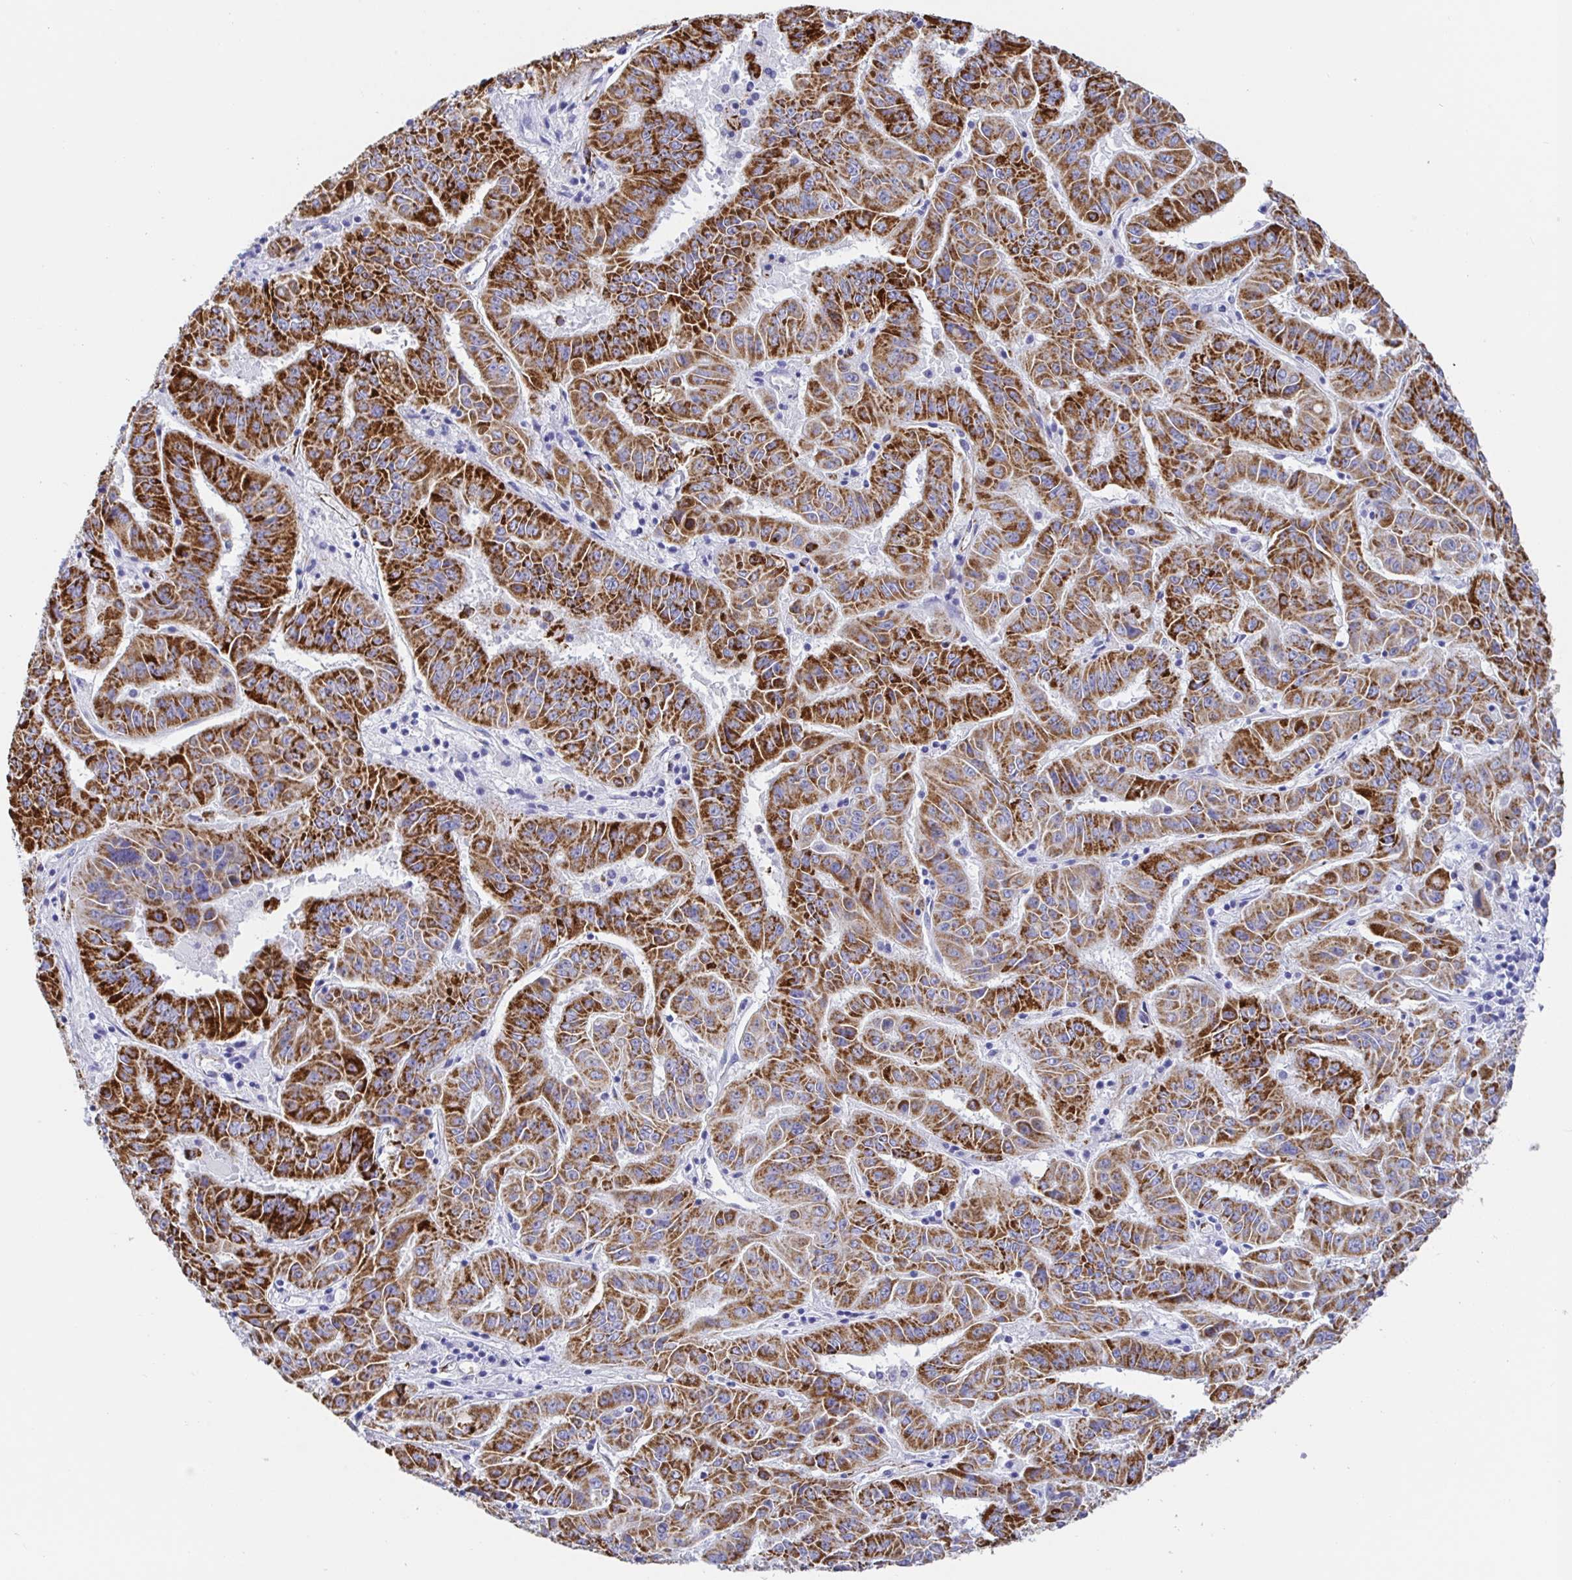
{"staining": {"intensity": "strong", "quantity": ">75%", "location": "cytoplasmic/membranous"}, "tissue": "pancreatic cancer", "cell_type": "Tumor cells", "image_type": "cancer", "snomed": [{"axis": "morphology", "description": "Adenocarcinoma, NOS"}, {"axis": "topography", "description": "Pancreas"}], "caption": "A brown stain highlights strong cytoplasmic/membranous expression of a protein in human pancreatic cancer tumor cells.", "gene": "MAOA", "patient": {"sex": "male", "age": 63}}